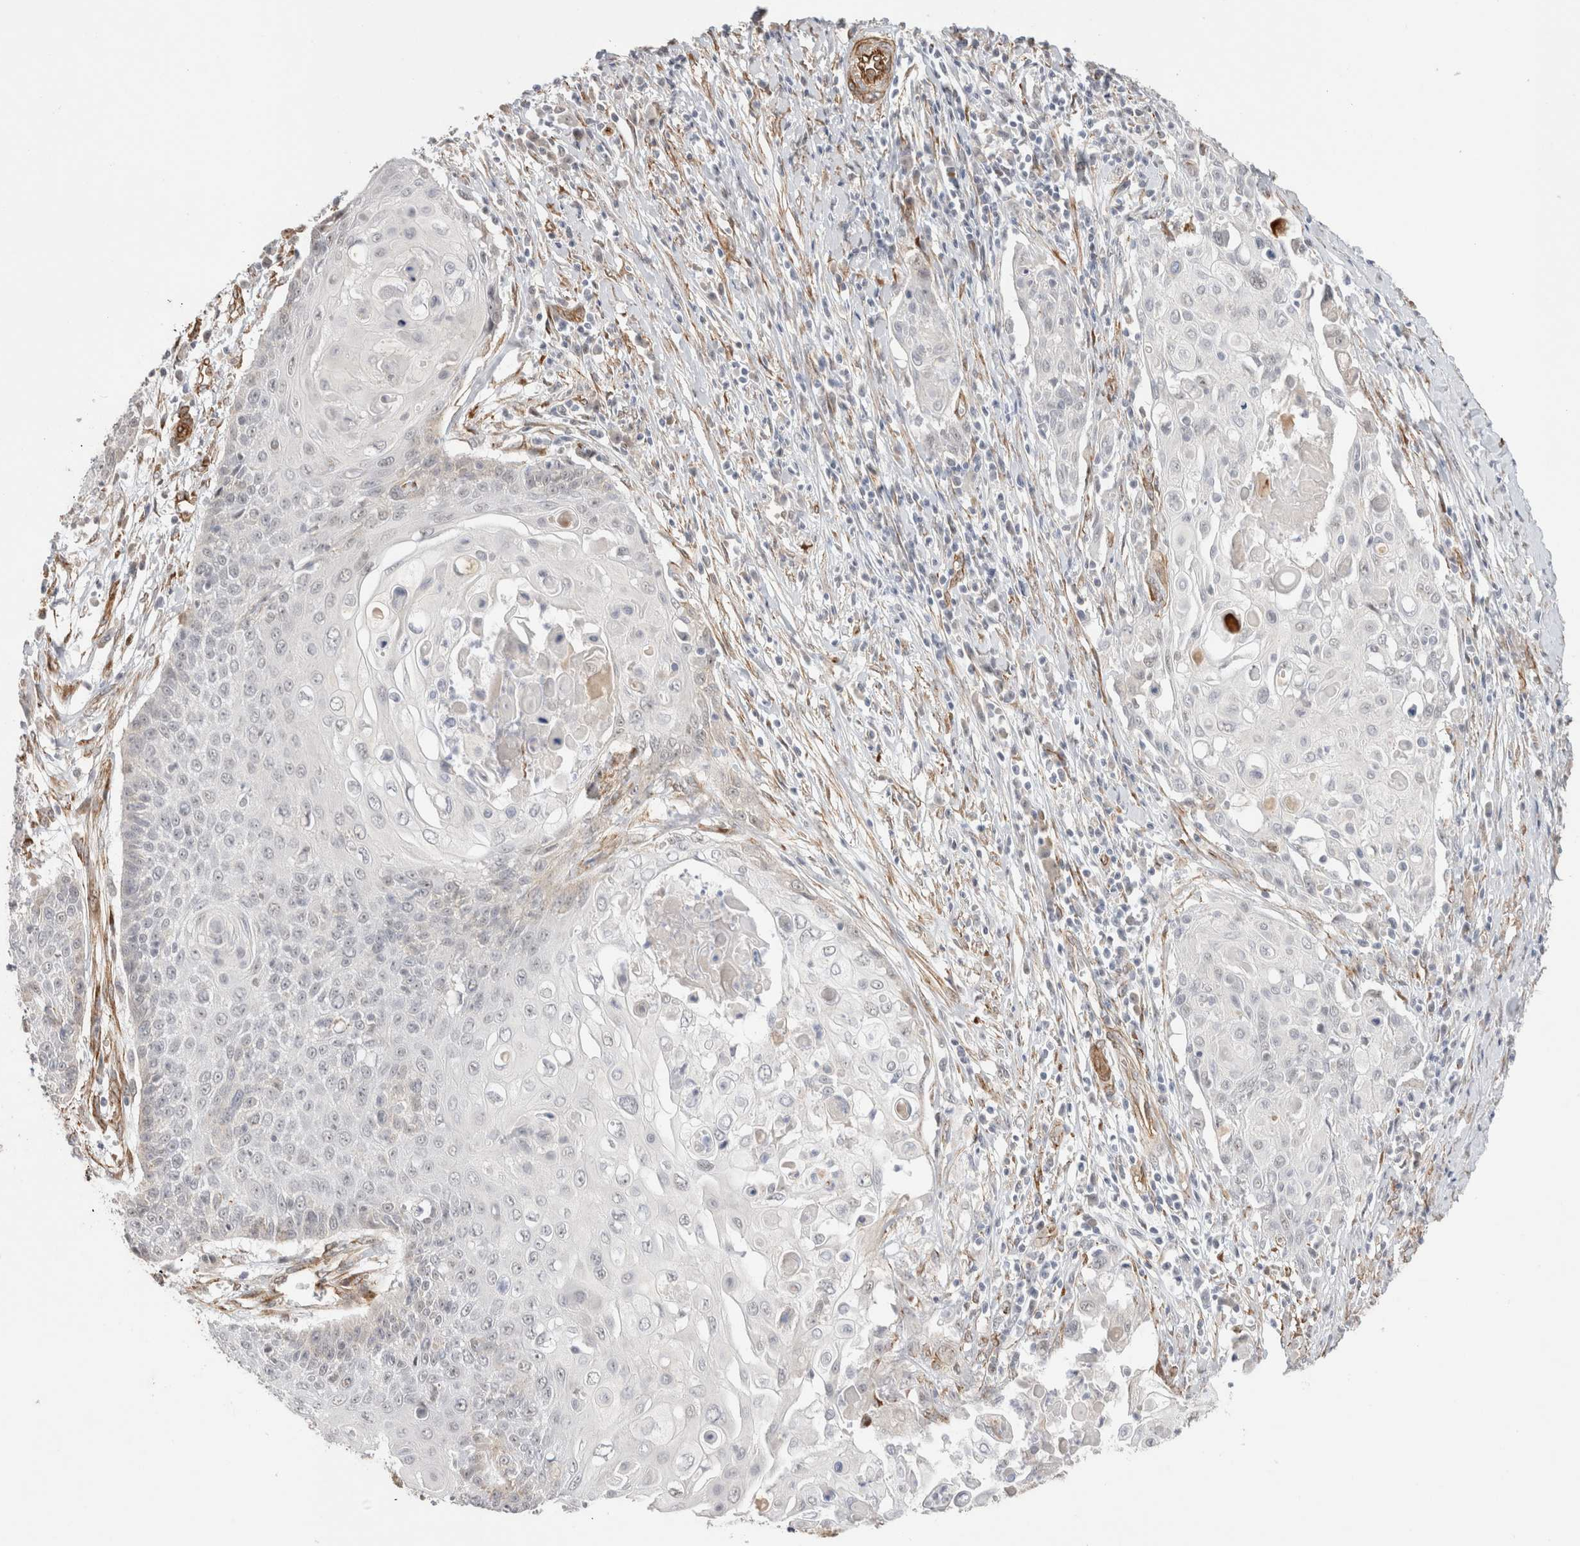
{"staining": {"intensity": "weak", "quantity": "<25%", "location": "cytoplasmic/membranous,nuclear"}, "tissue": "cervical cancer", "cell_type": "Tumor cells", "image_type": "cancer", "snomed": [{"axis": "morphology", "description": "Squamous cell carcinoma, NOS"}, {"axis": "topography", "description": "Cervix"}], "caption": "DAB immunohistochemical staining of cervical cancer (squamous cell carcinoma) shows no significant staining in tumor cells.", "gene": "CAAP1", "patient": {"sex": "female", "age": 39}}